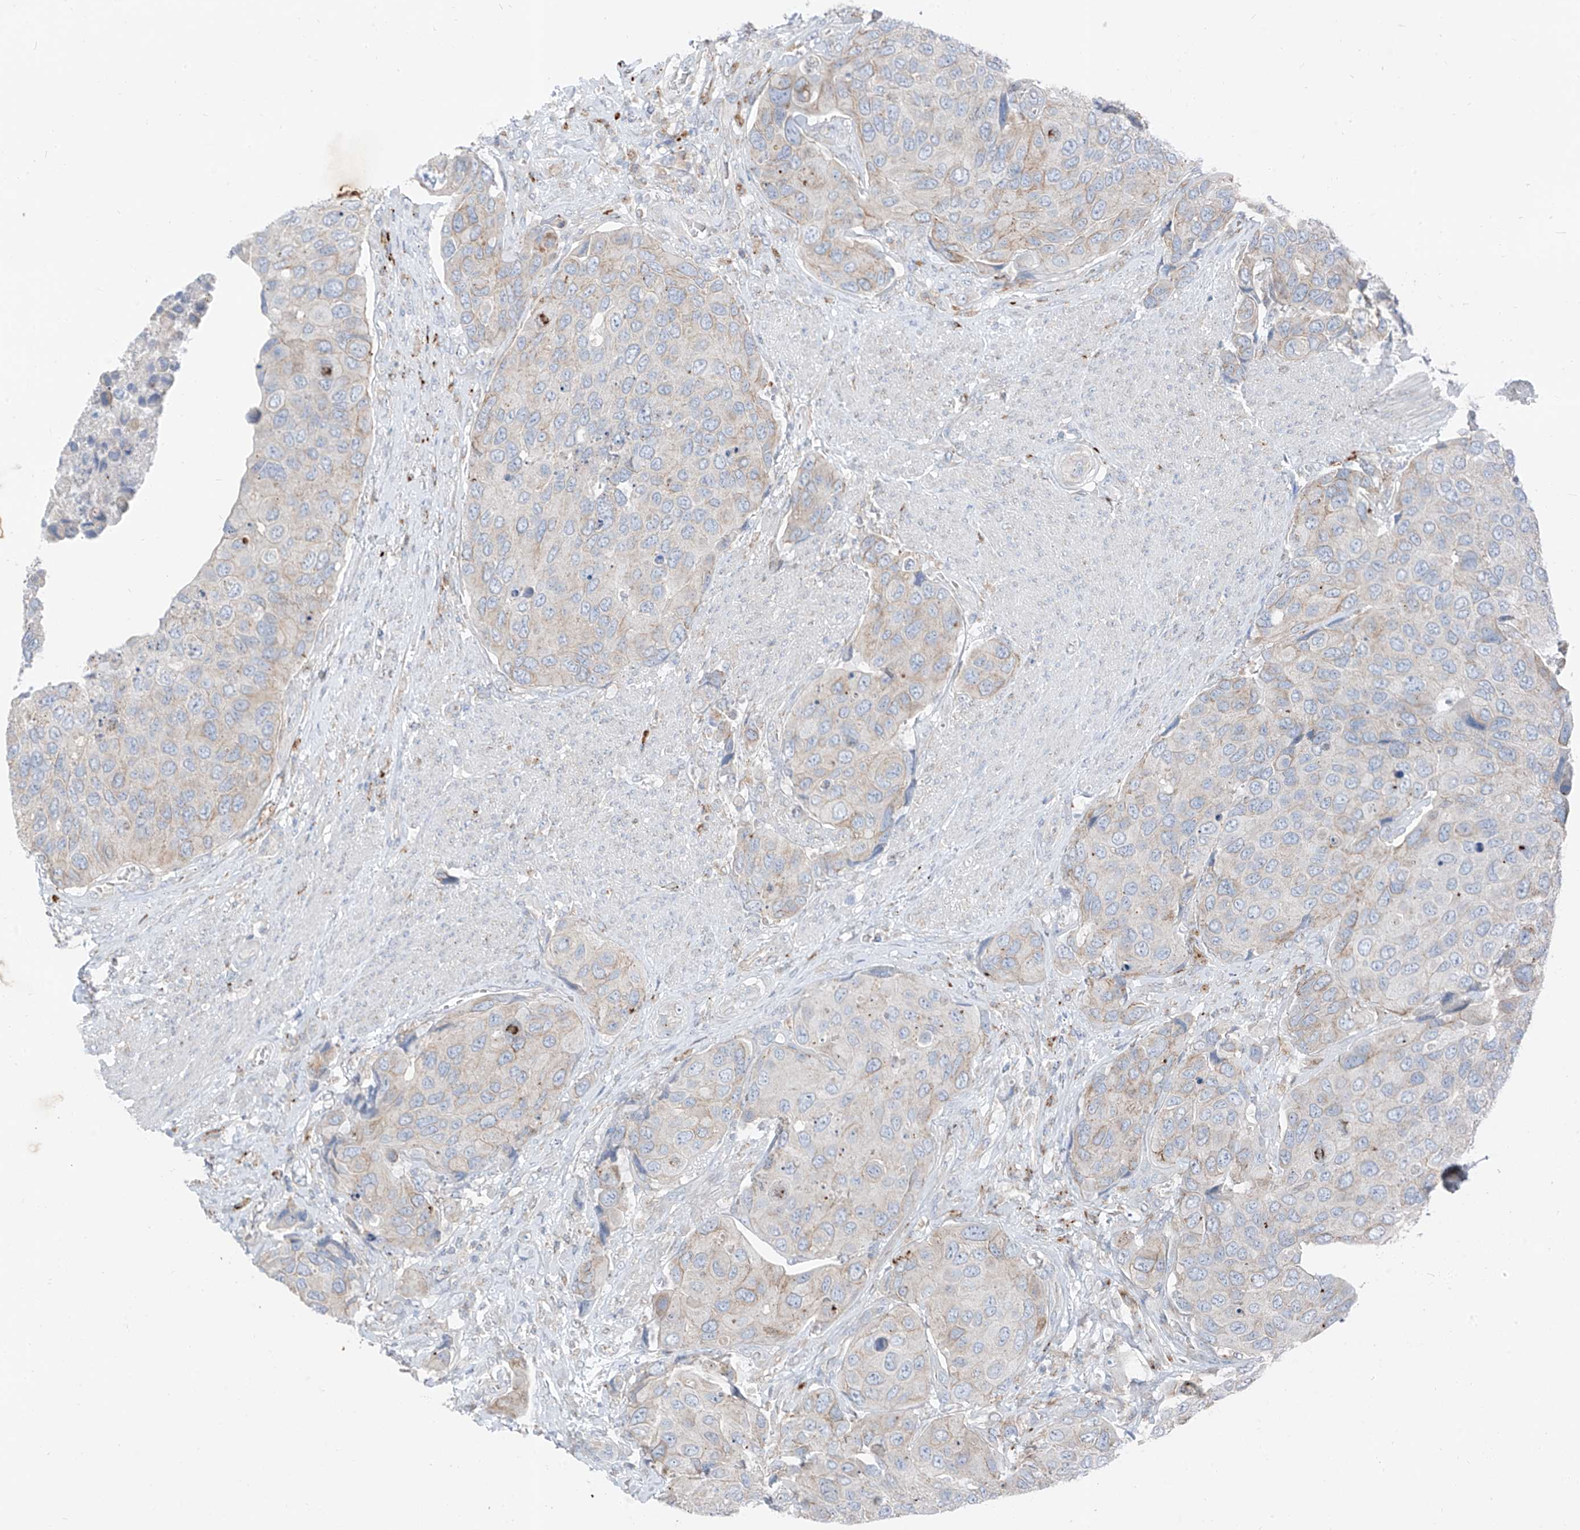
{"staining": {"intensity": "weak", "quantity": "25%-75%", "location": "cytoplasmic/membranous"}, "tissue": "urothelial cancer", "cell_type": "Tumor cells", "image_type": "cancer", "snomed": [{"axis": "morphology", "description": "Urothelial carcinoma, High grade"}, {"axis": "topography", "description": "Urinary bladder"}], "caption": "Human urothelial carcinoma (high-grade) stained with a brown dye shows weak cytoplasmic/membranous positive staining in approximately 25%-75% of tumor cells.", "gene": "GPR137C", "patient": {"sex": "male", "age": 74}}